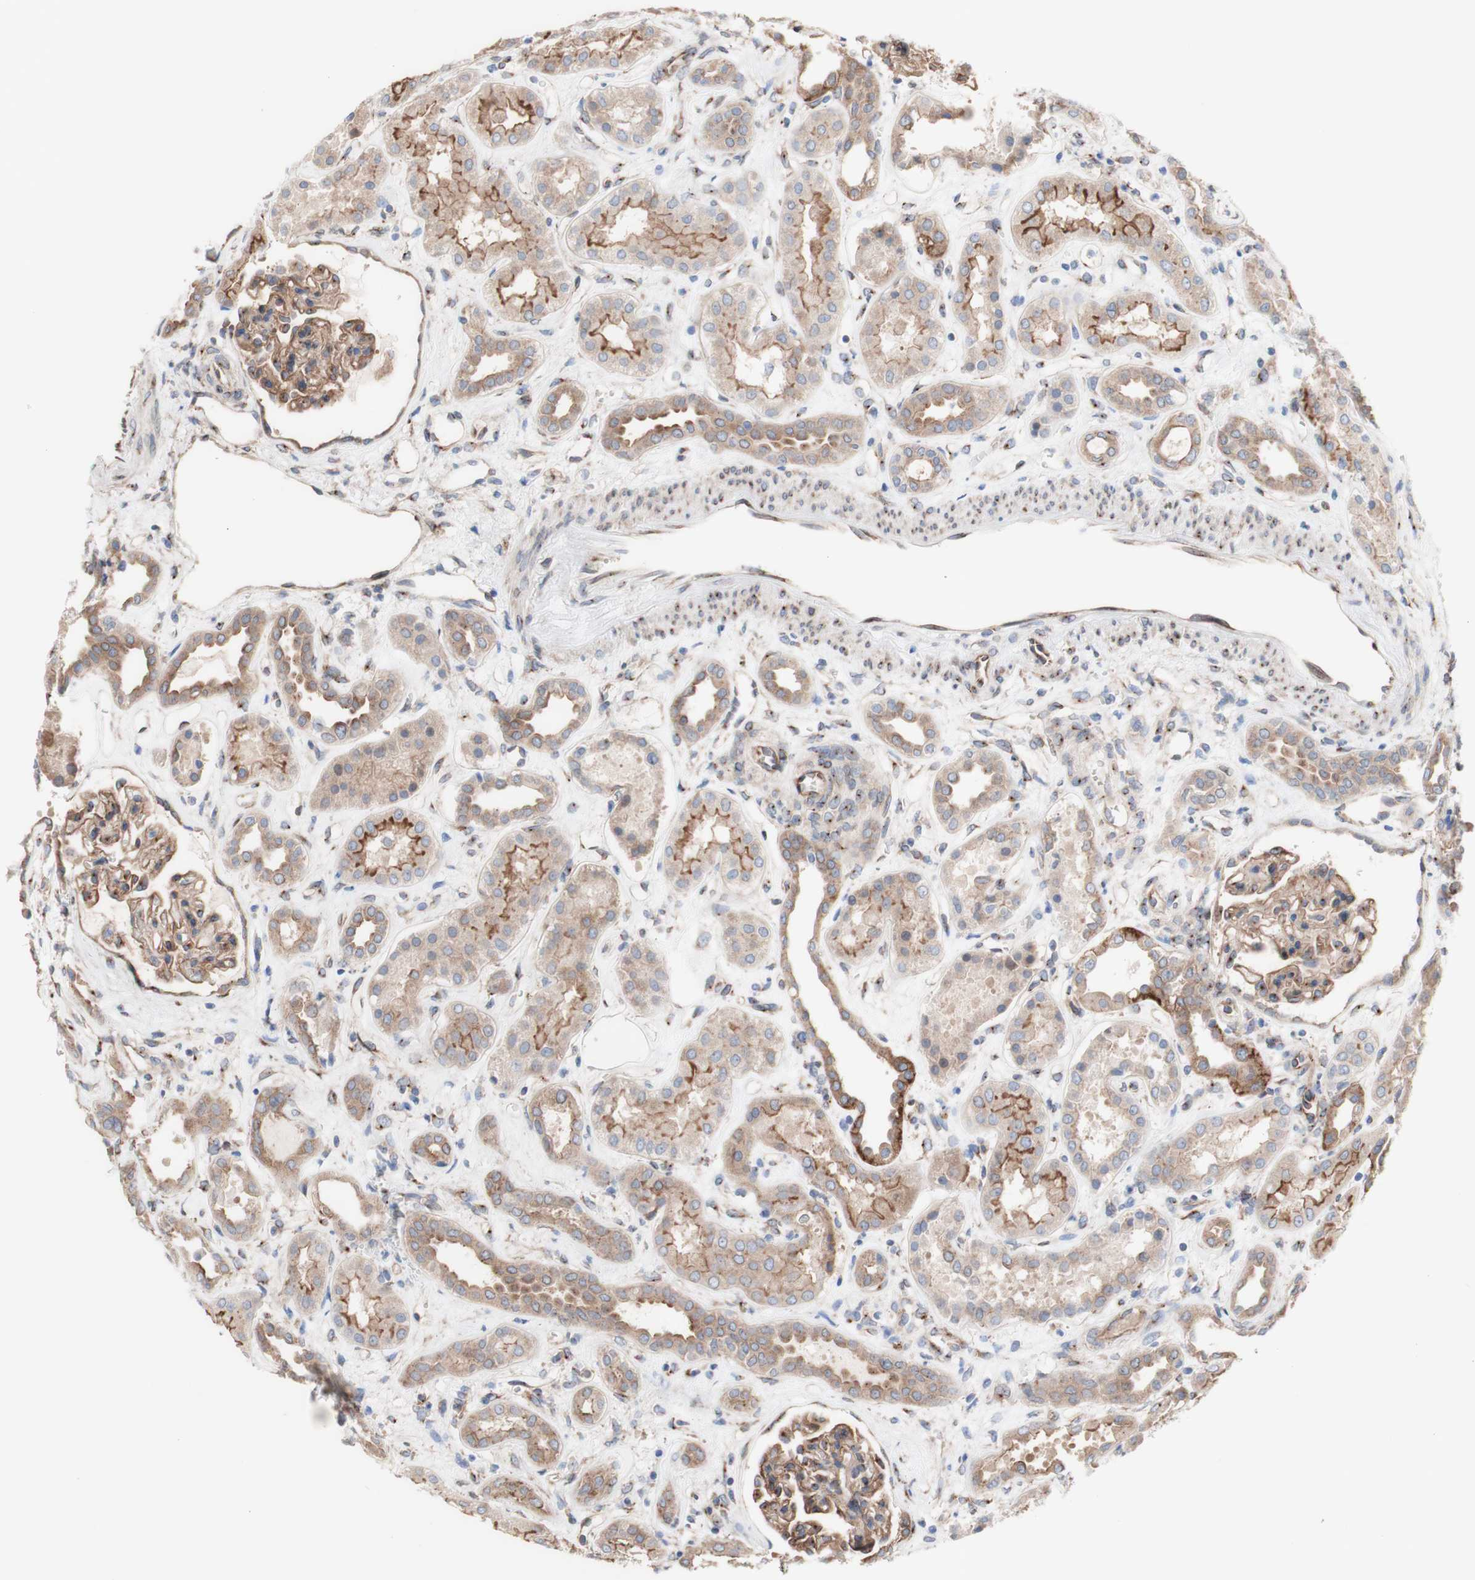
{"staining": {"intensity": "moderate", "quantity": ">75%", "location": "cytoplasmic/membranous"}, "tissue": "kidney", "cell_type": "Cells in glomeruli", "image_type": "normal", "snomed": [{"axis": "morphology", "description": "Normal tissue, NOS"}, {"axis": "topography", "description": "Kidney"}], "caption": "A high-resolution micrograph shows immunohistochemistry (IHC) staining of benign kidney, which demonstrates moderate cytoplasmic/membranous staining in about >75% of cells in glomeruli. The staining was performed using DAB (3,3'-diaminobenzidine) to visualize the protein expression in brown, while the nuclei were stained in blue with hematoxylin (Magnification: 20x).", "gene": "LRIG3", "patient": {"sex": "male", "age": 59}}